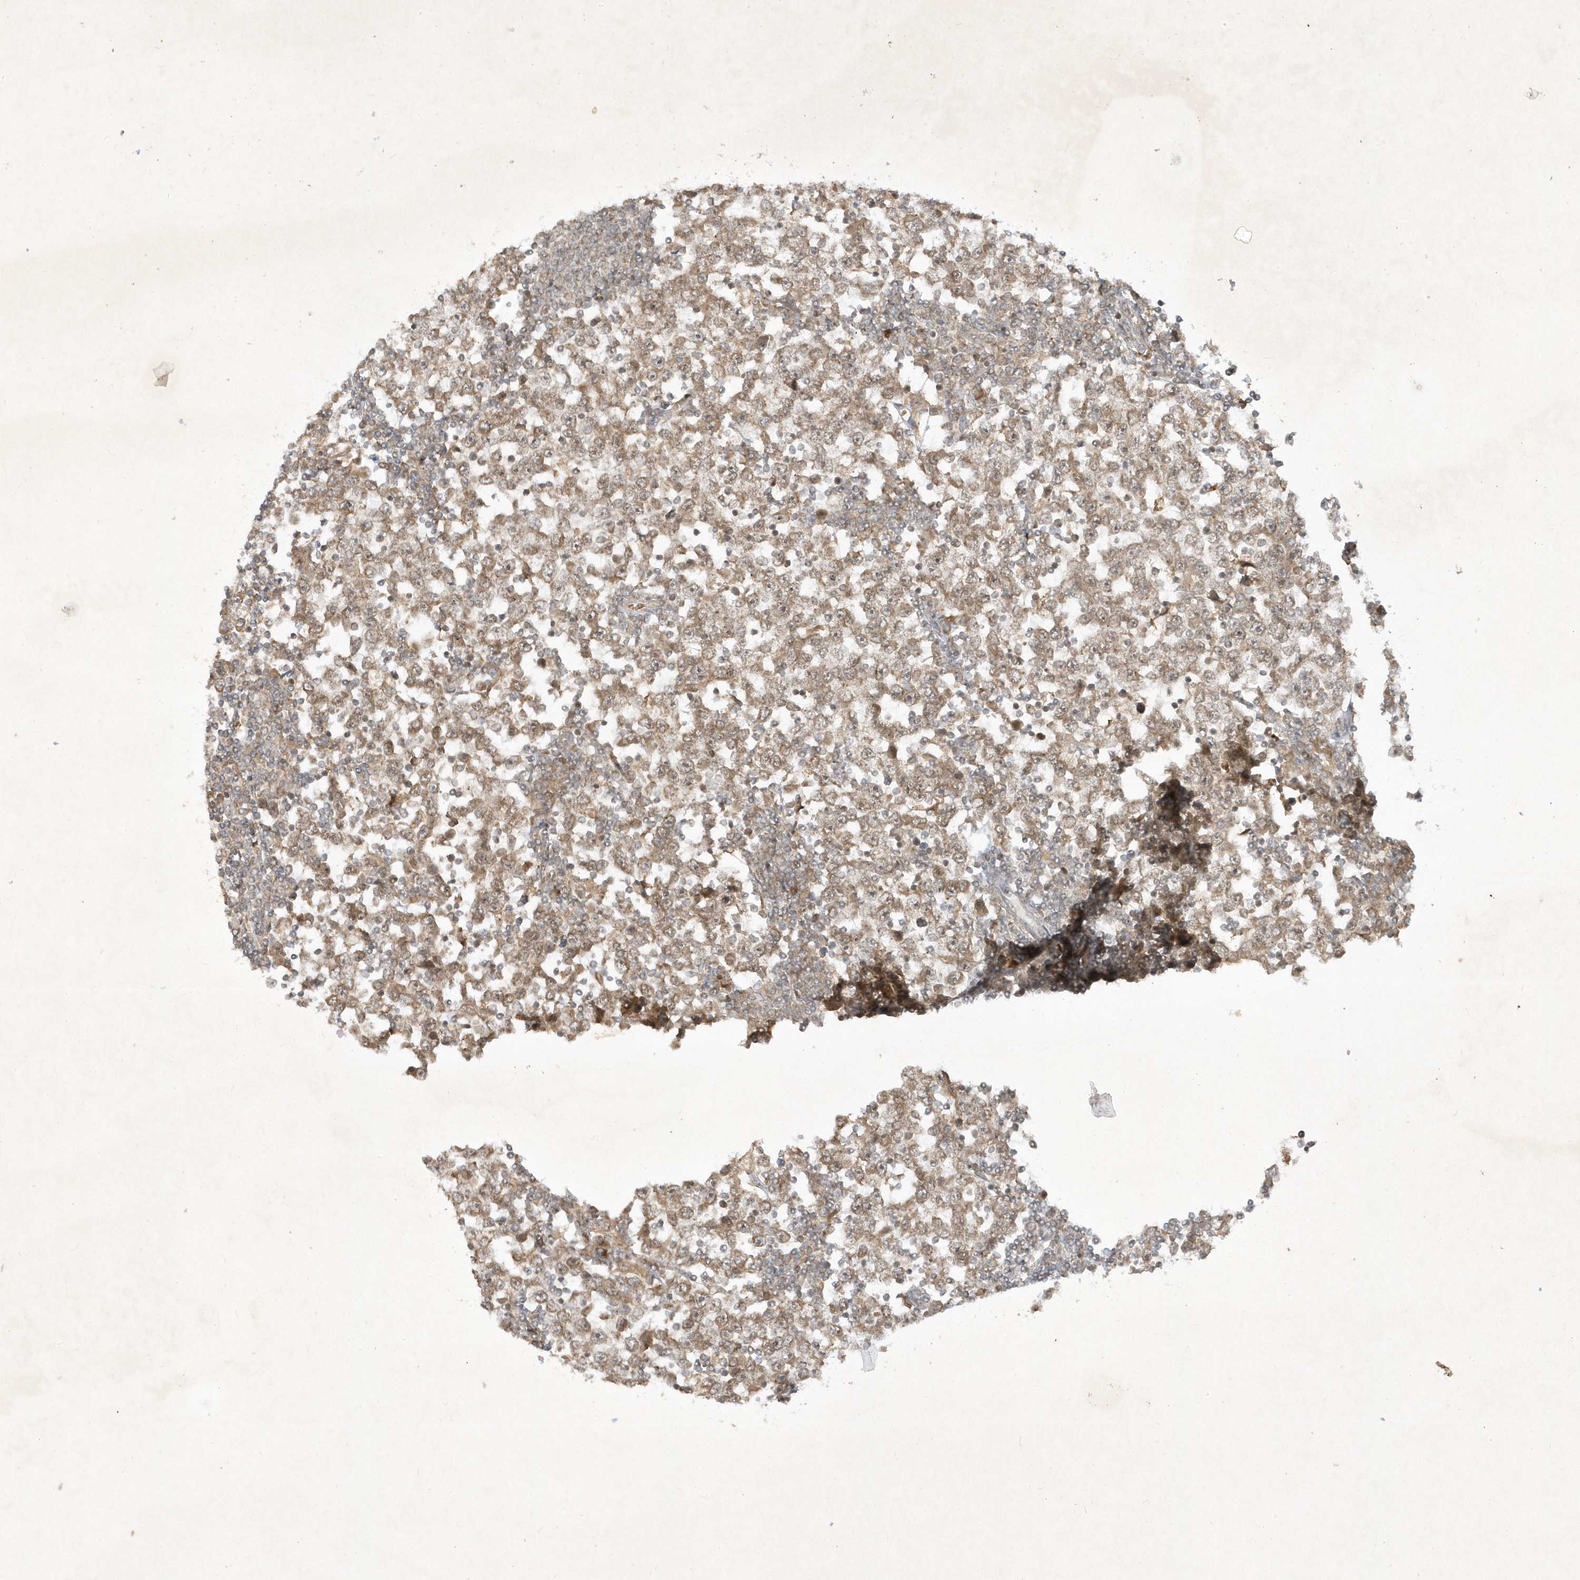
{"staining": {"intensity": "weak", "quantity": ">75%", "location": "cytoplasmic/membranous"}, "tissue": "testis cancer", "cell_type": "Tumor cells", "image_type": "cancer", "snomed": [{"axis": "morphology", "description": "Seminoma, NOS"}, {"axis": "topography", "description": "Testis"}], "caption": "Immunohistochemical staining of human seminoma (testis) displays low levels of weak cytoplasmic/membranous protein staining in approximately >75% of tumor cells. (brown staining indicates protein expression, while blue staining denotes nuclei).", "gene": "ZNF213", "patient": {"sex": "male", "age": 65}}